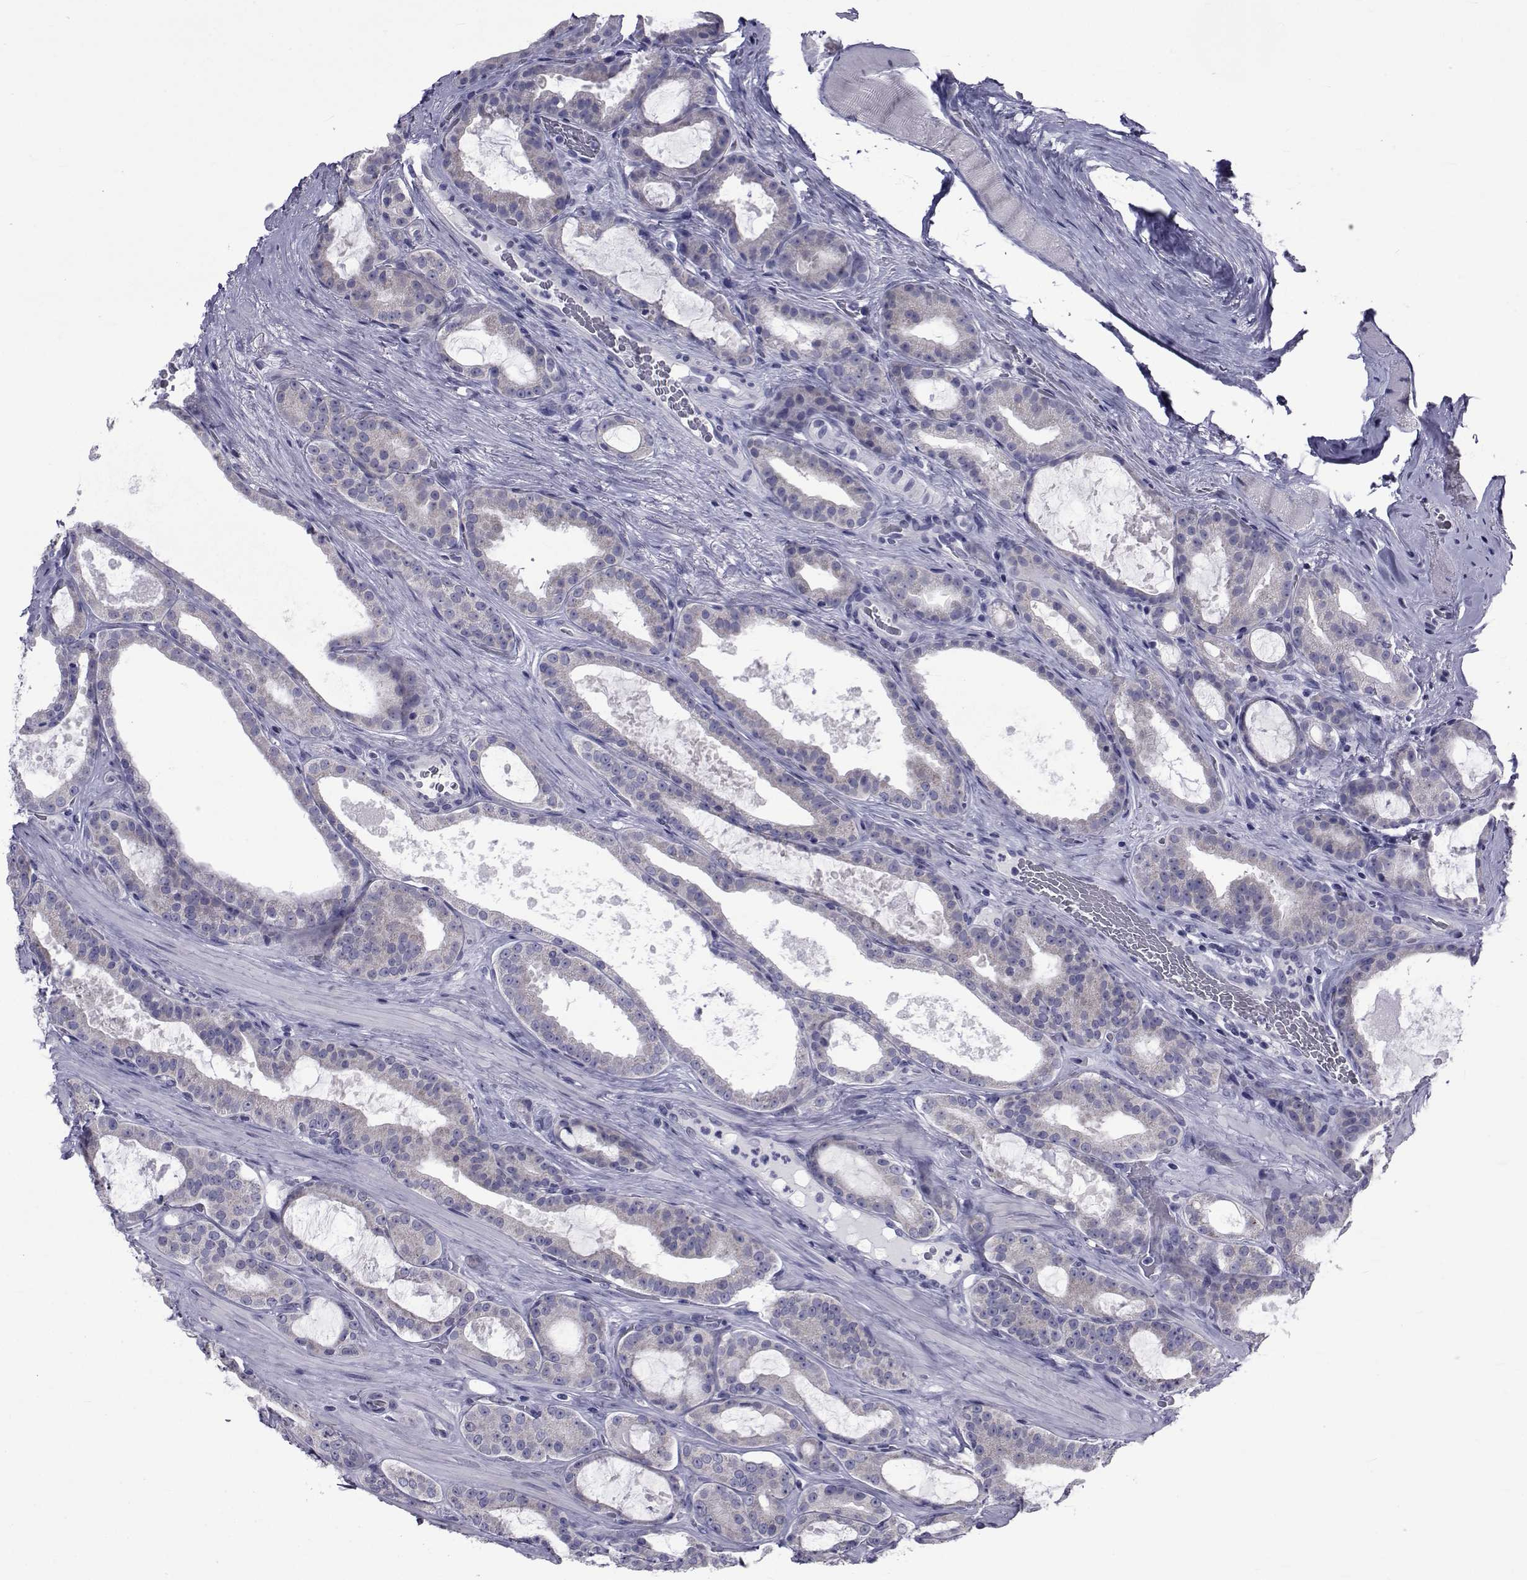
{"staining": {"intensity": "weak", "quantity": "<25%", "location": "cytoplasmic/membranous"}, "tissue": "prostate cancer", "cell_type": "Tumor cells", "image_type": "cancer", "snomed": [{"axis": "morphology", "description": "Adenocarcinoma, NOS"}, {"axis": "topography", "description": "Prostate"}], "caption": "The image shows no staining of tumor cells in prostate cancer.", "gene": "GKAP1", "patient": {"sex": "male", "age": 67}}